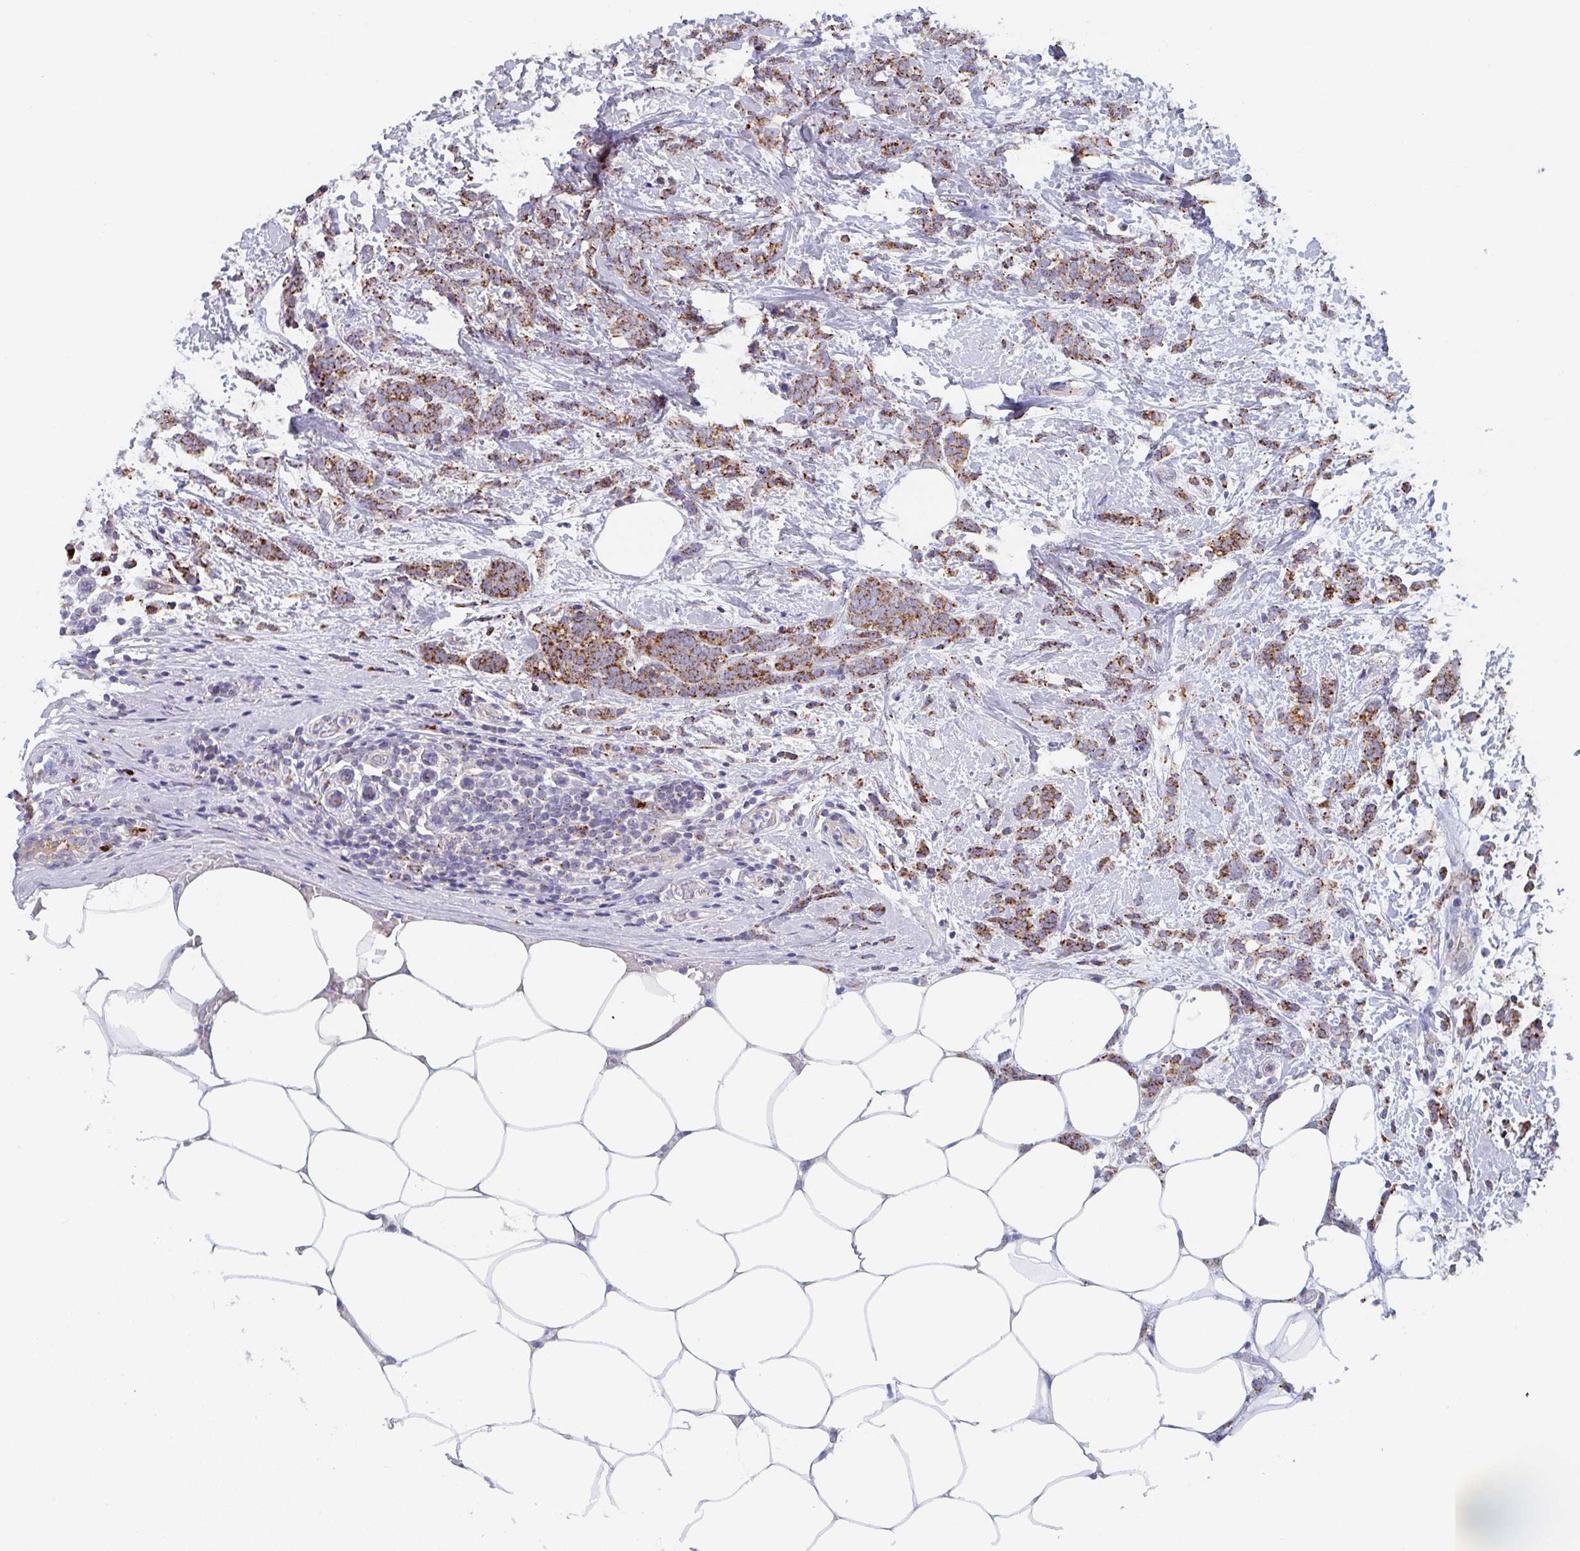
{"staining": {"intensity": "moderate", "quantity": ">75%", "location": "cytoplasmic/membranous"}, "tissue": "breast cancer", "cell_type": "Tumor cells", "image_type": "cancer", "snomed": [{"axis": "morphology", "description": "Lobular carcinoma"}, {"axis": "topography", "description": "Breast"}], "caption": "DAB (3,3'-diaminobenzidine) immunohistochemical staining of lobular carcinoma (breast) demonstrates moderate cytoplasmic/membranous protein staining in approximately >75% of tumor cells. (DAB (3,3'-diaminobenzidine) IHC, brown staining for protein, blue staining for nuclei).", "gene": "PROSER3", "patient": {"sex": "female", "age": 58}}